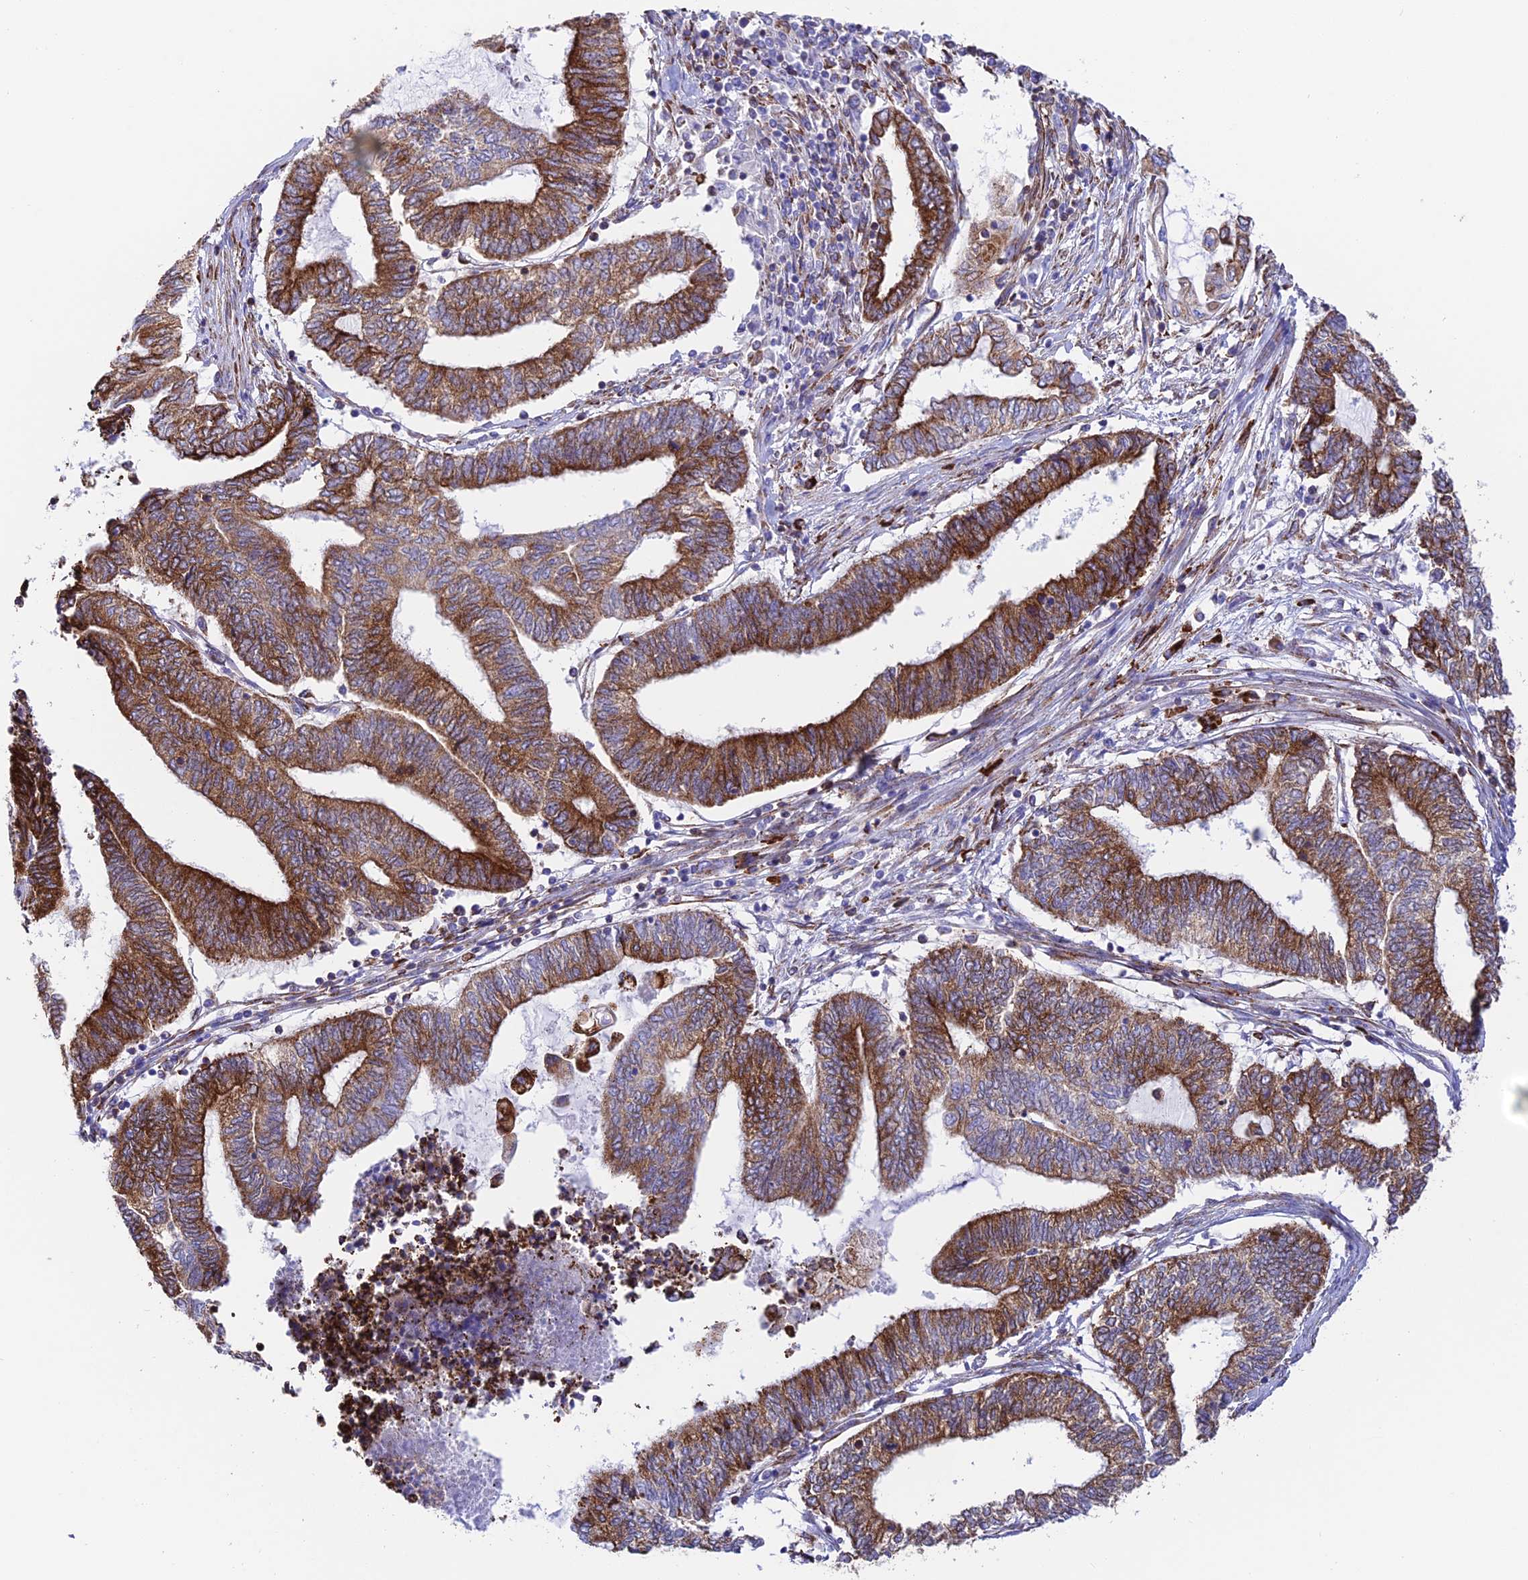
{"staining": {"intensity": "strong", "quantity": ">75%", "location": "cytoplasmic/membranous"}, "tissue": "endometrial cancer", "cell_type": "Tumor cells", "image_type": "cancer", "snomed": [{"axis": "morphology", "description": "Adenocarcinoma, NOS"}, {"axis": "topography", "description": "Uterus"}, {"axis": "topography", "description": "Endometrium"}], "caption": "An immunohistochemistry image of neoplastic tissue is shown. Protein staining in brown highlights strong cytoplasmic/membranous positivity in adenocarcinoma (endometrial) within tumor cells.", "gene": "TUBGCP6", "patient": {"sex": "female", "age": 70}}